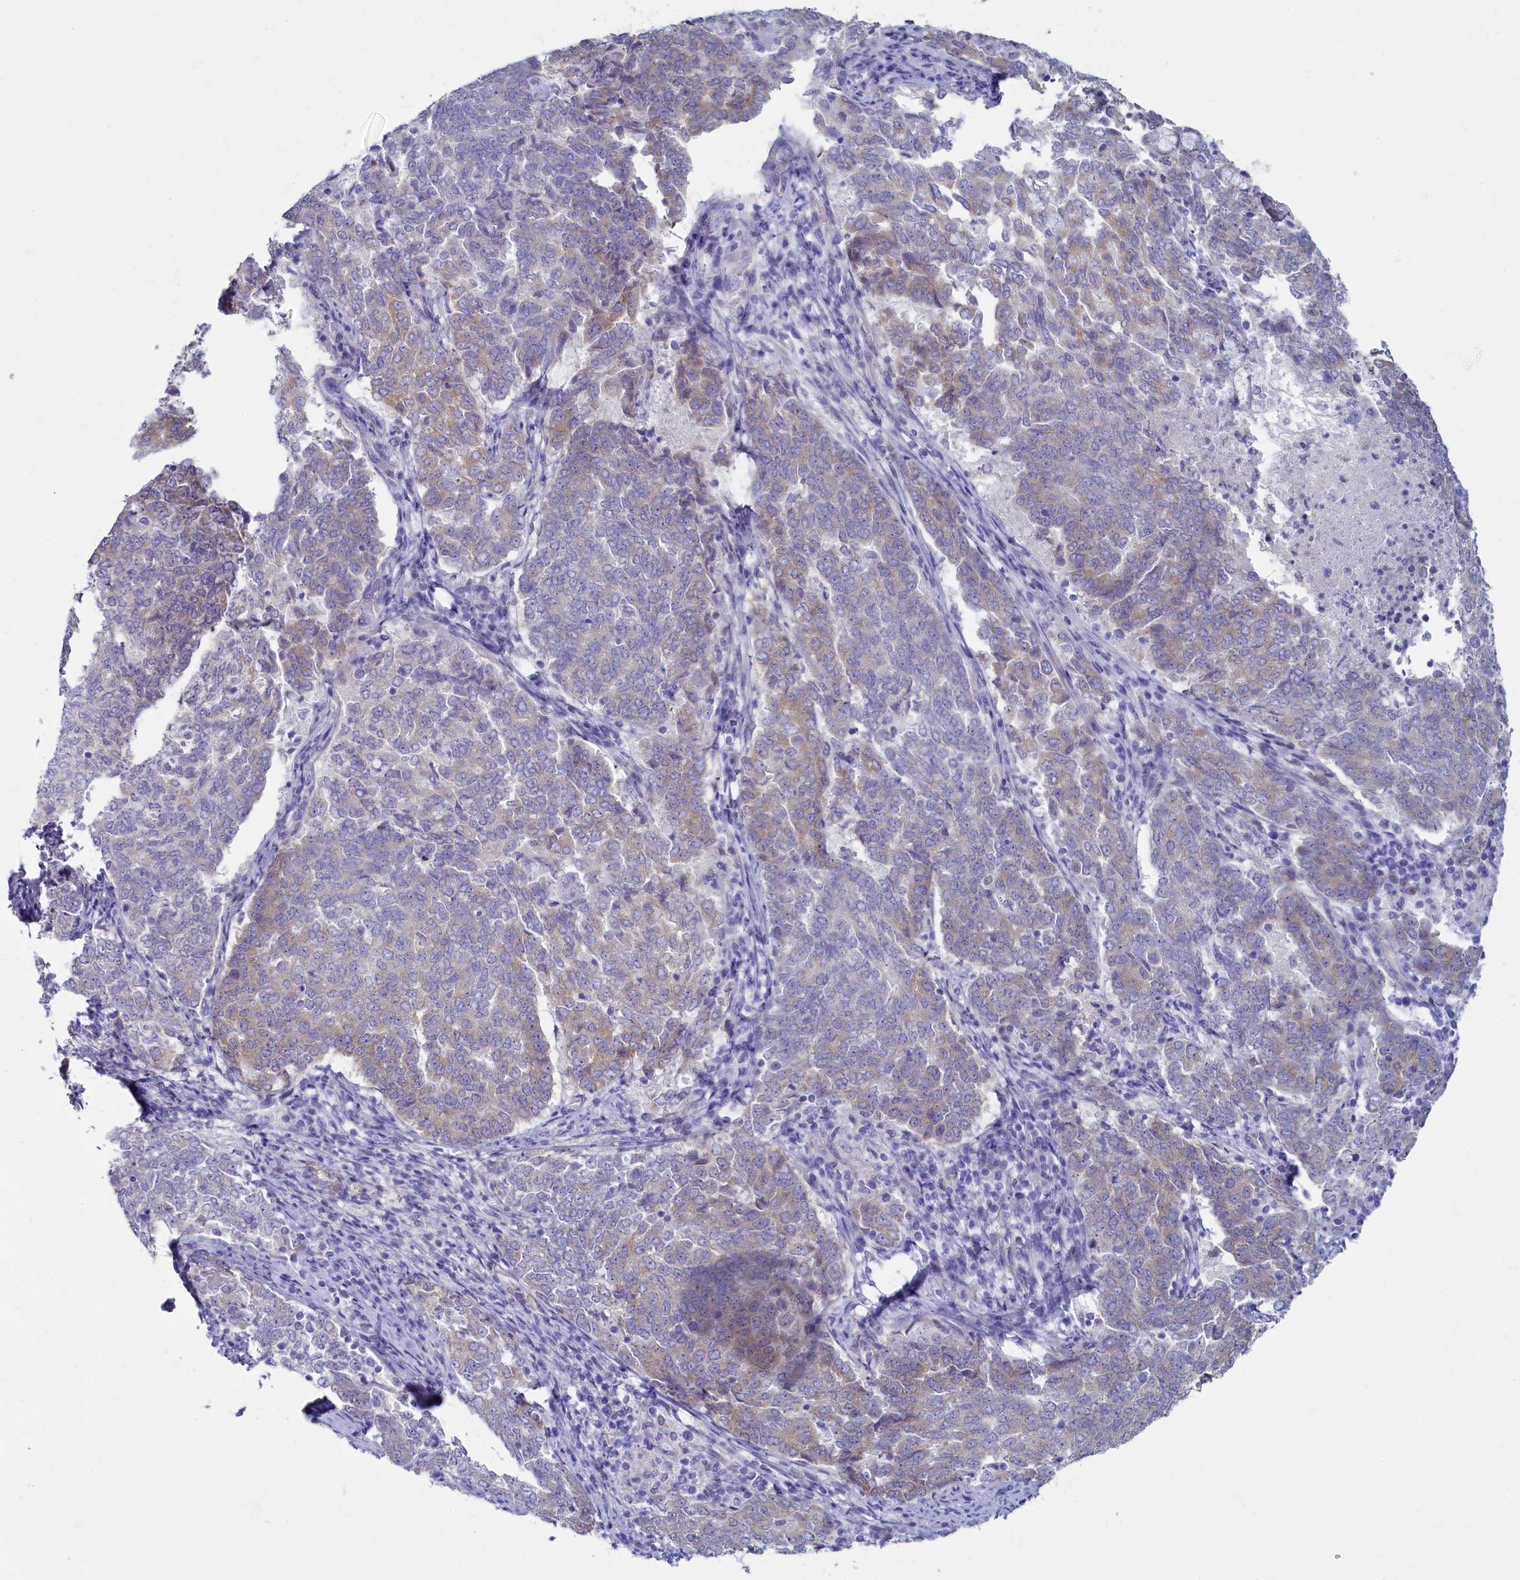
{"staining": {"intensity": "weak", "quantity": "<25%", "location": "cytoplasmic/membranous"}, "tissue": "endometrial cancer", "cell_type": "Tumor cells", "image_type": "cancer", "snomed": [{"axis": "morphology", "description": "Adenocarcinoma, NOS"}, {"axis": "topography", "description": "Endometrium"}], "caption": "DAB (3,3'-diaminobenzidine) immunohistochemical staining of endometrial adenocarcinoma shows no significant staining in tumor cells.", "gene": "SKA3", "patient": {"sex": "female", "age": 80}}